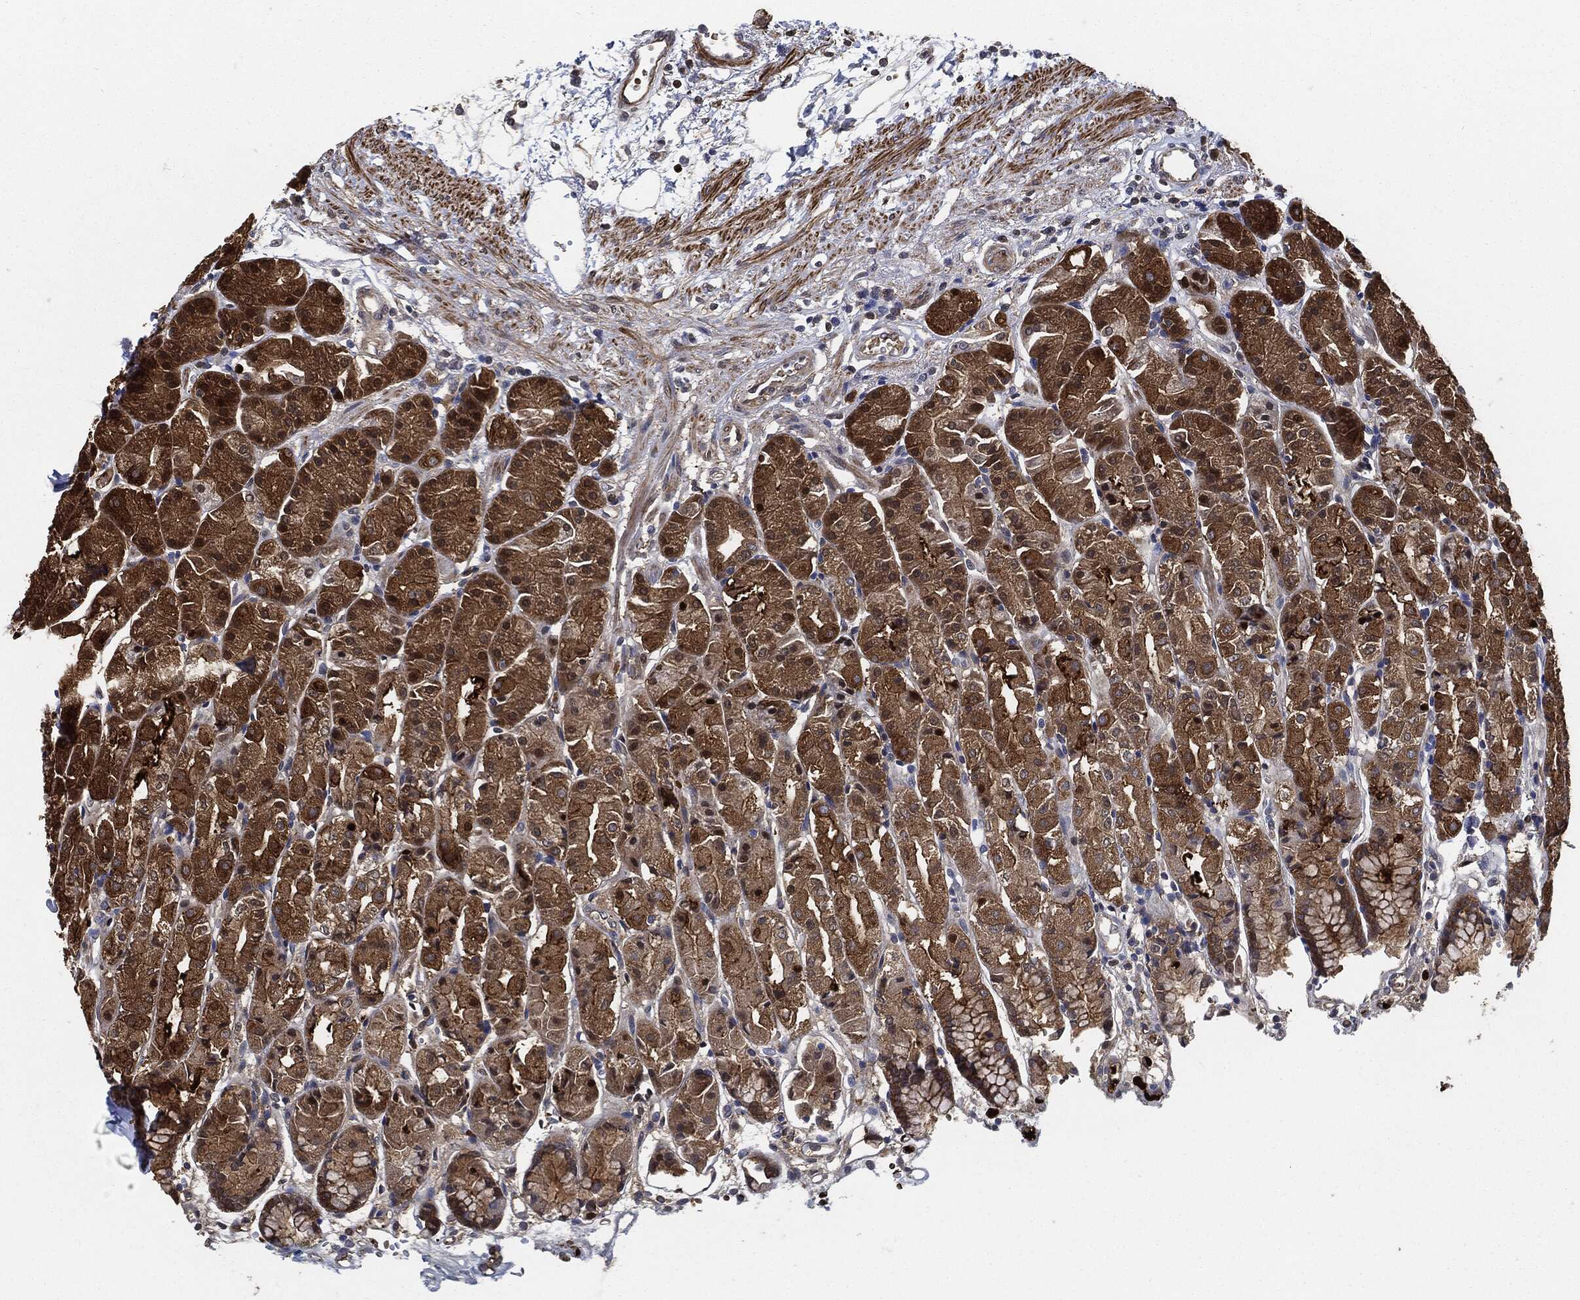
{"staining": {"intensity": "moderate", "quantity": ">75%", "location": "cytoplasmic/membranous"}, "tissue": "stomach", "cell_type": "Glandular cells", "image_type": "normal", "snomed": [{"axis": "morphology", "description": "Normal tissue, NOS"}, {"axis": "morphology", "description": "Adenocarcinoma, NOS"}, {"axis": "topography", "description": "Stomach"}], "caption": "Glandular cells show moderate cytoplasmic/membranous expression in approximately >75% of cells in benign stomach.", "gene": "PRDX2", "patient": {"sex": "female", "age": 81}}